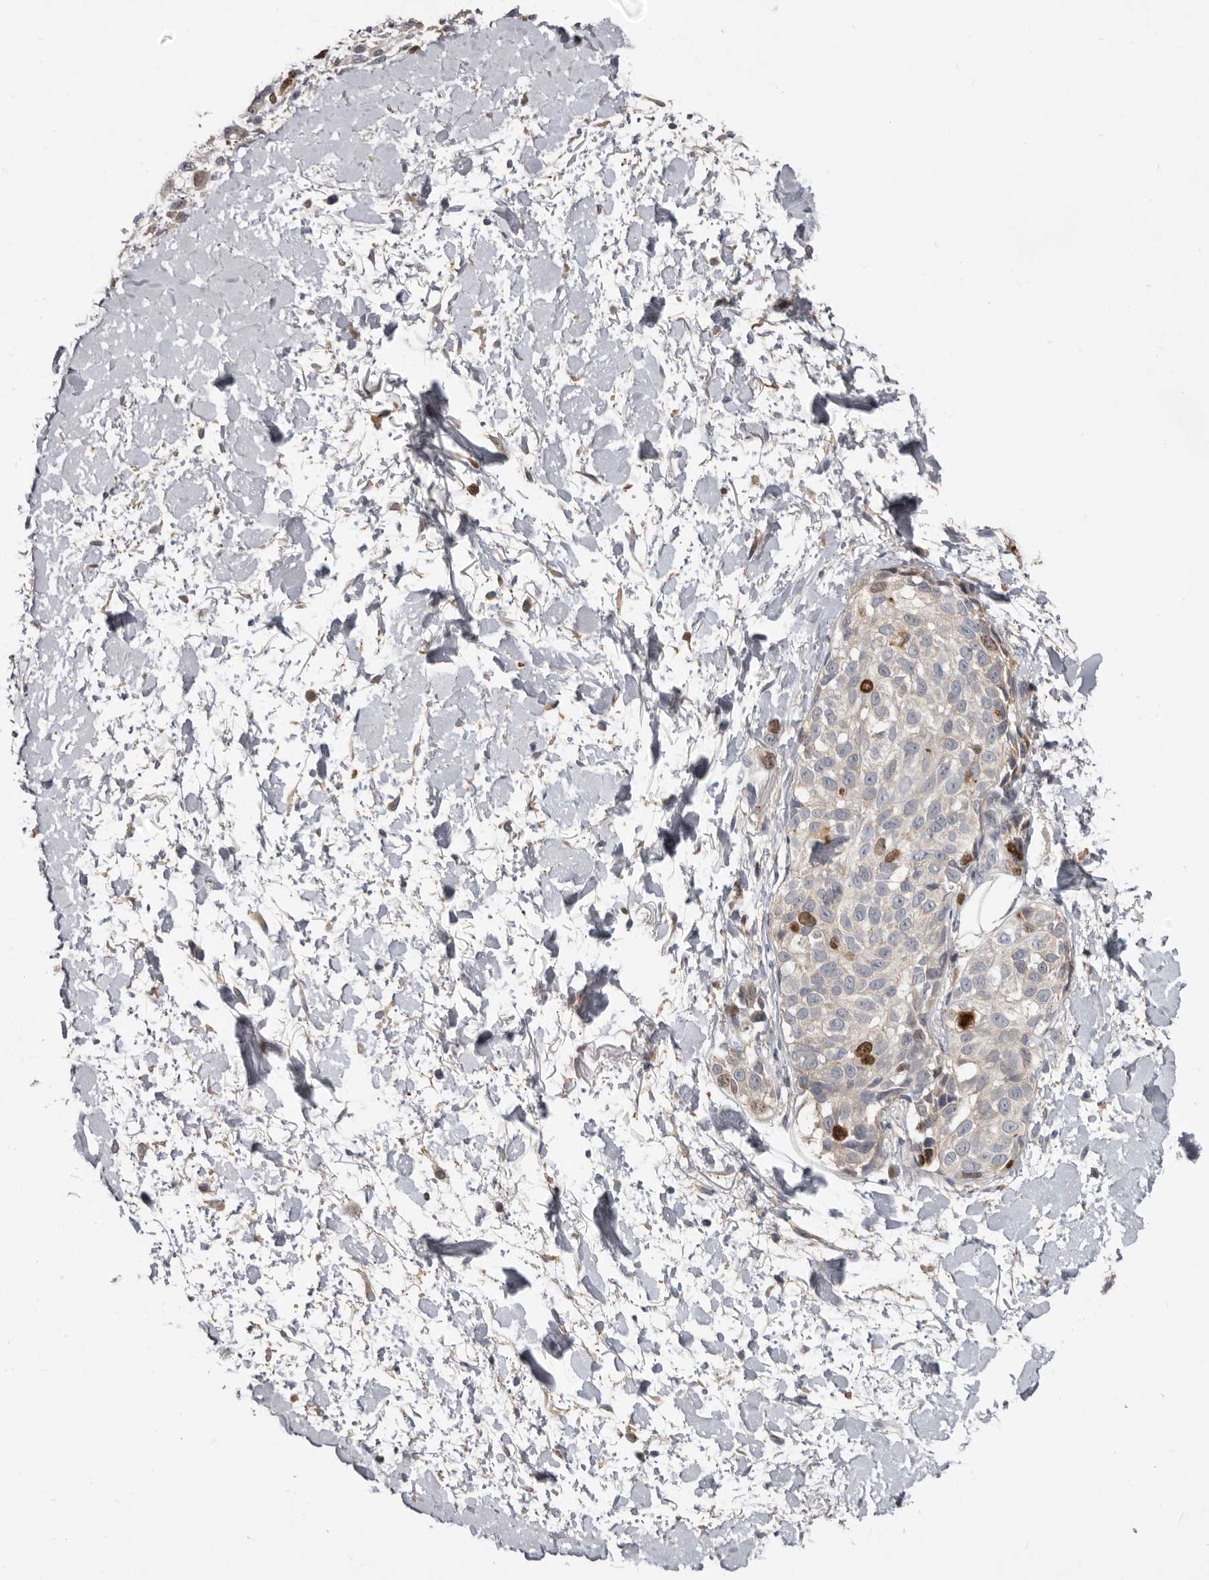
{"staining": {"intensity": "moderate", "quantity": "<25%", "location": "nuclear"}, "tissue": "melanoma", "cell_type": "Tumor cells", "image_type": "cancer", "snomed": [{"axis": "morphology", "description": "Malignant melanoma, Metastatic site"}, {"axis": "topography", "description": "Skin"}], "caption": "An IHC micrograph of neoplastic tissue is shown. Protein staining in brown labels moderate nuclear positivity in melanoma within tumor cells.", "gene": "CDCA8", "patient": {"sex": "female", "age": 72}}